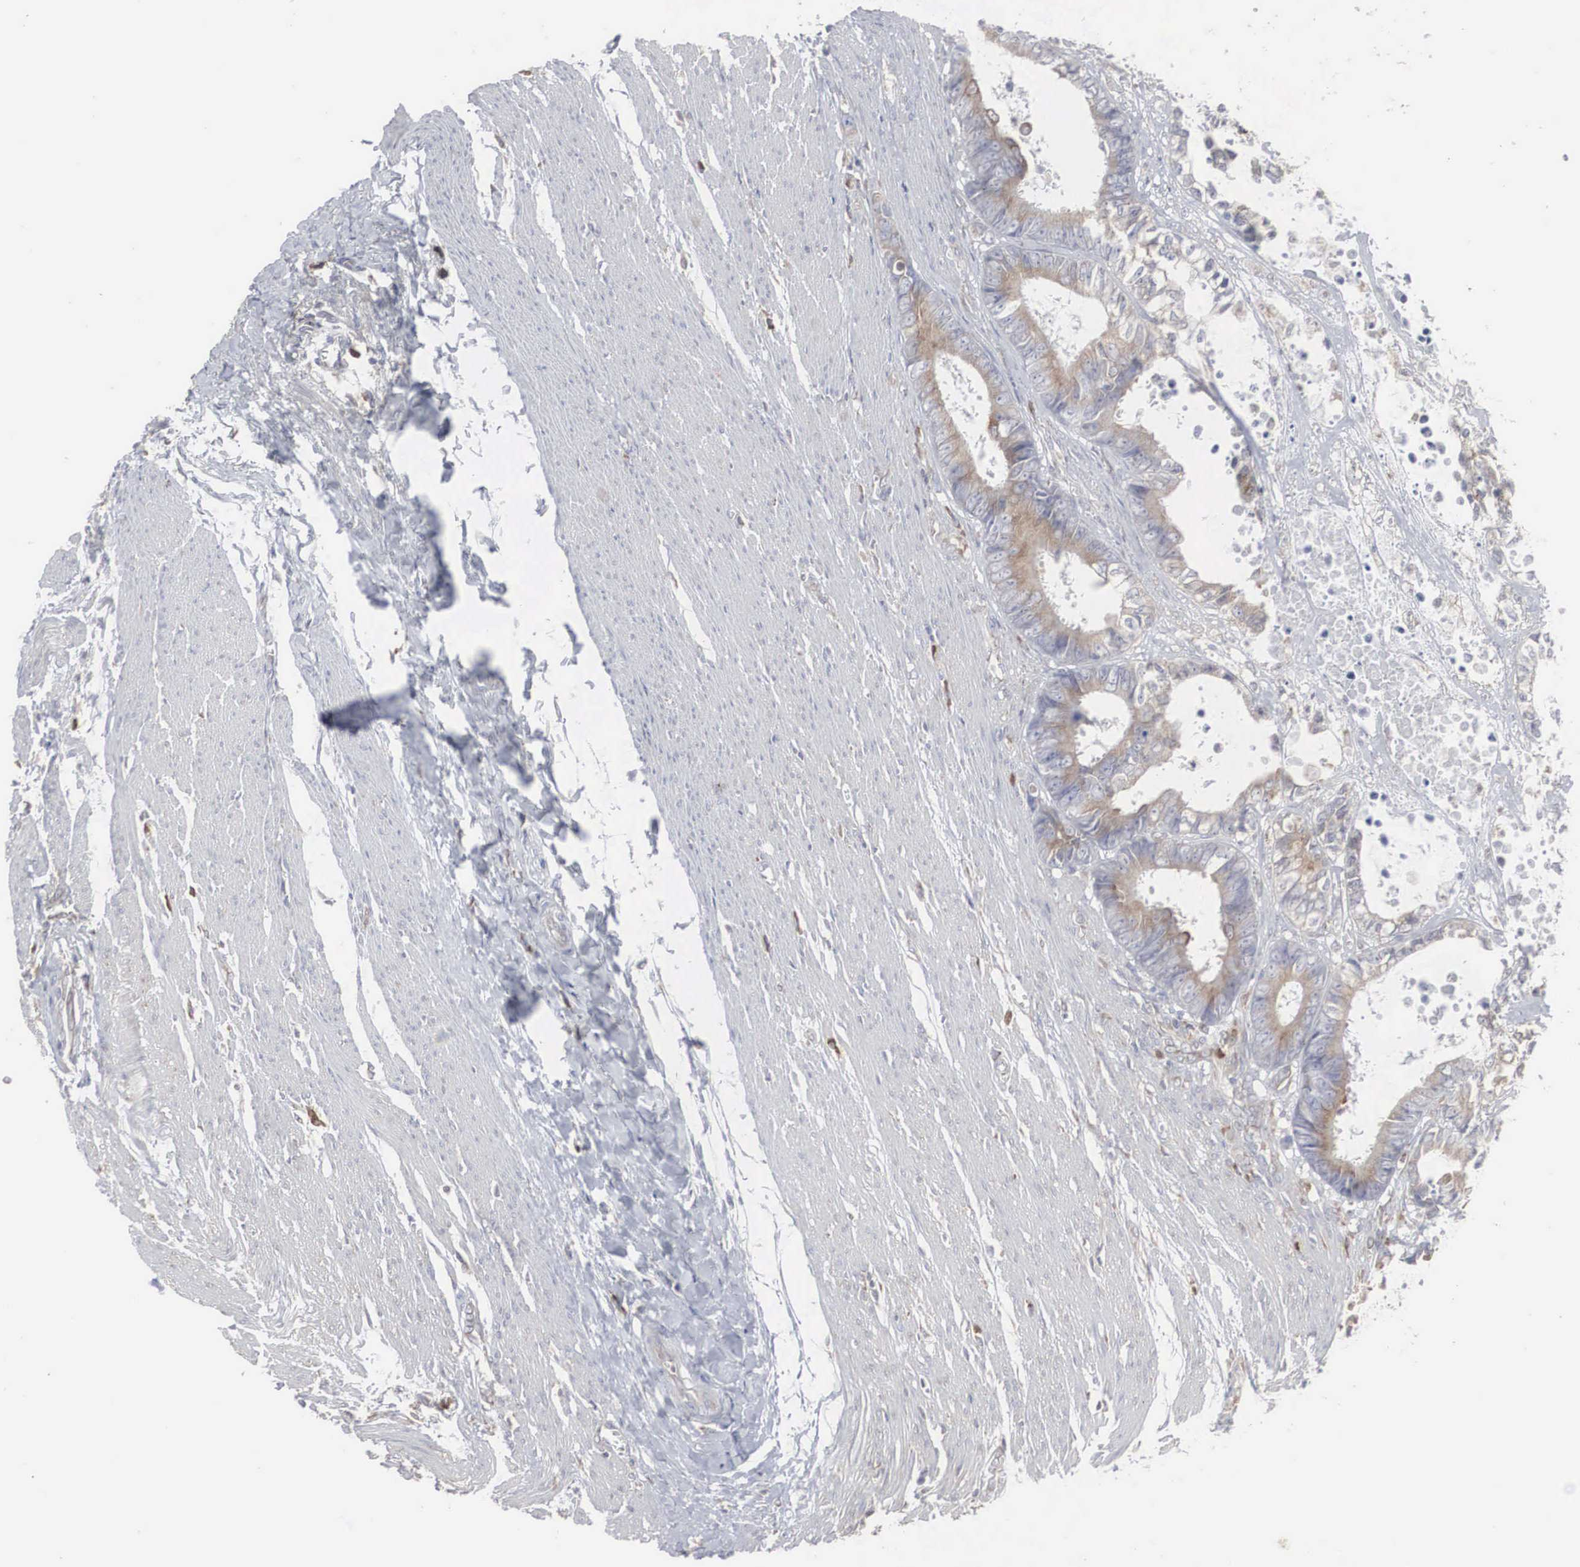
{"staining": {"intensity": "moderate", "quantity": ">75%", "location": "cytoplasmic/membranous"}, "tissue": "colorectal cancer", "cell_type": "Tumor cells", "image_type": "cancer", "snomed": [{"axis": "morphology", "description": "Adenocarcinoma, NOS"}, {"axis": "topography", "description": "Rectum"}], "caption": "High-magnification brightfield microscopy of adenocarcinoma (colorectal) stained with DAB (3,3'-diaminobenzidine) (brown) and counterstained with hematoxylin (blue). tumor cells exhibit moderate cytoplasmic/membranous expression is identified in about>75% of cells. (Brightfield microscopy of DAB IHC at high magnification).", "gene": "MIA2", "patient": {"sex": "female", "age": 98}}